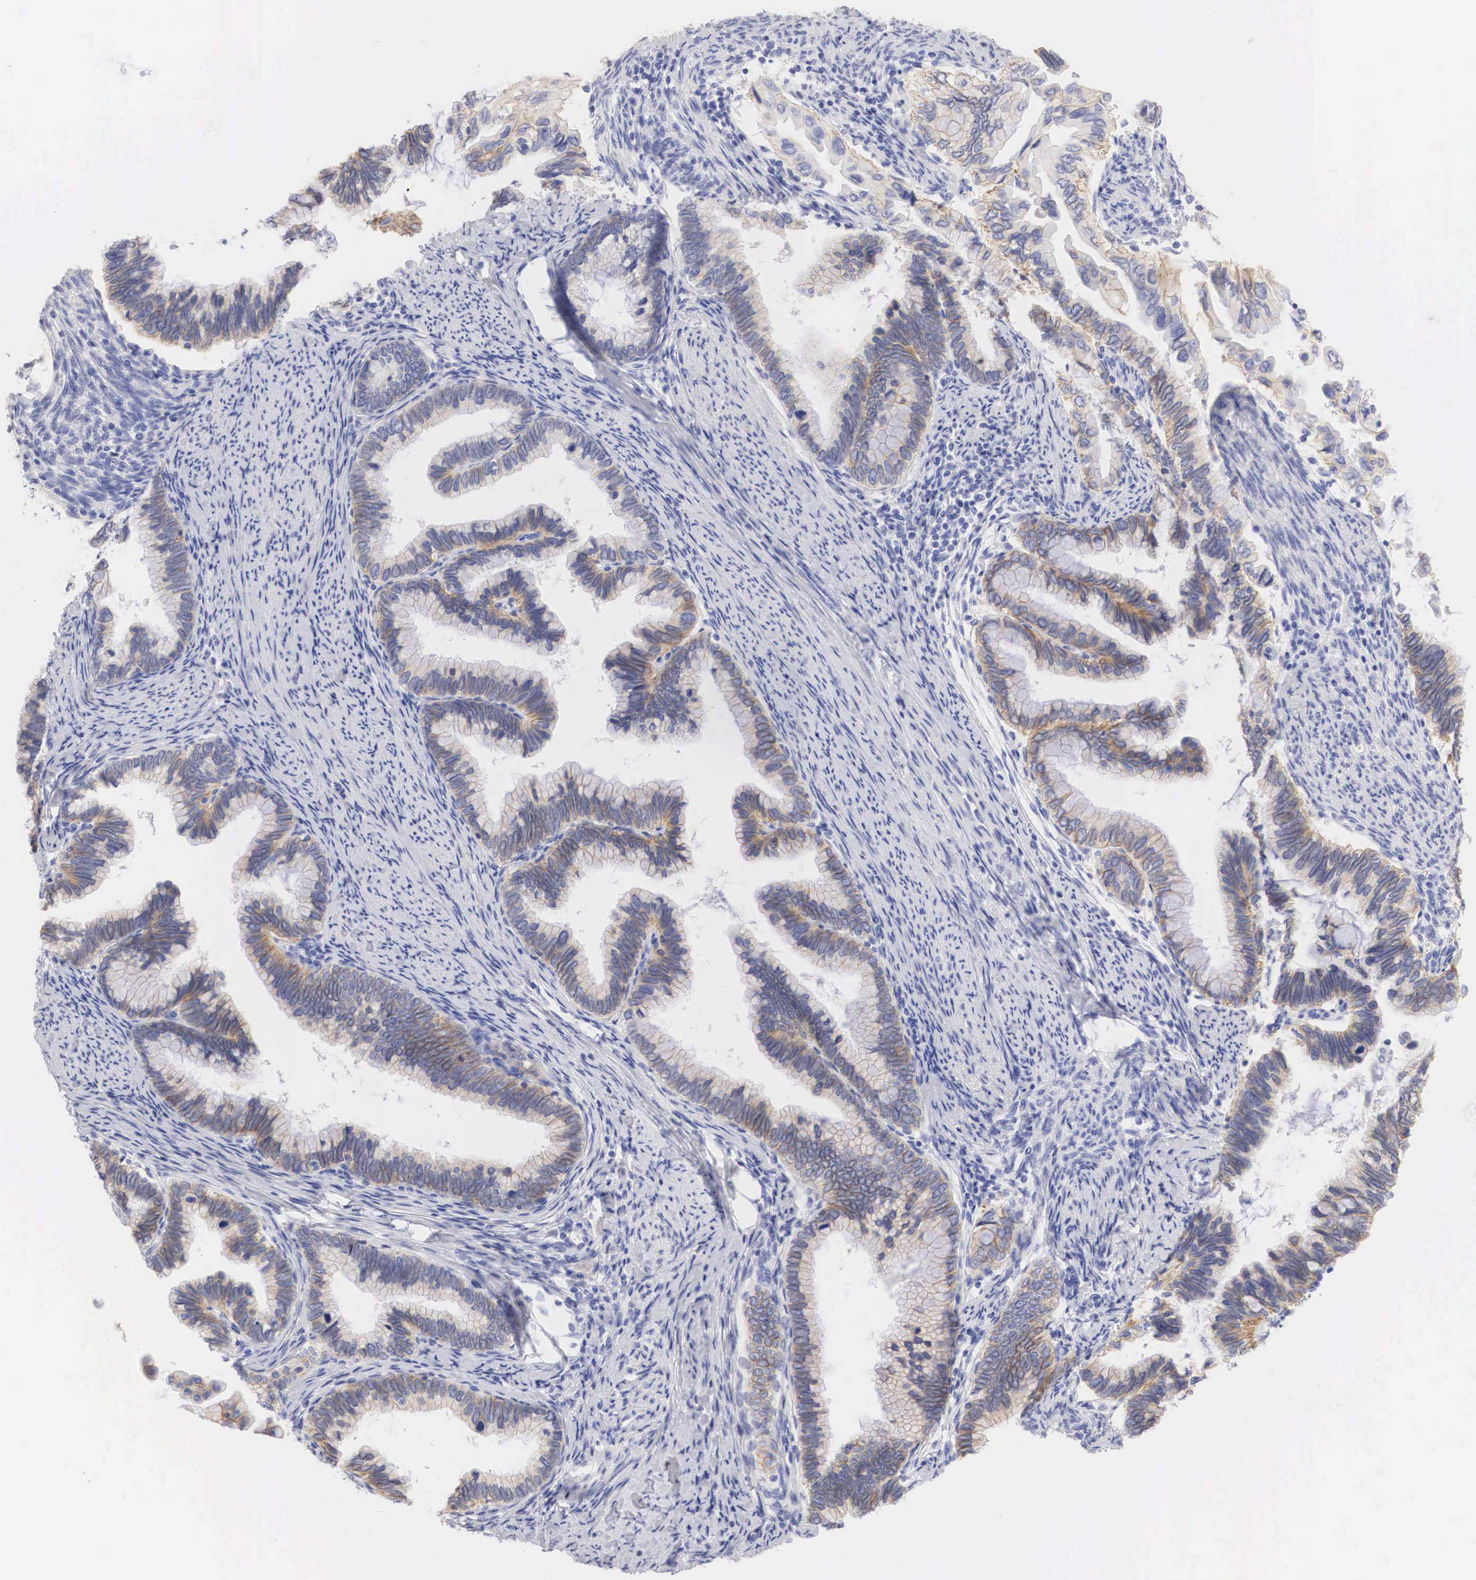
{"staining": {"intensity": "moderate", "quantity": "25%-75%", "location": "cytoplasmic/membranous"}, "tissue": "cervical cancer", "cell_type": "Tumor cells", "image_type": "cancer", "snomed": [{"axis": "morphology", "description": "Adenocarcinoma, NOS"}, {"axis": "topography", "description": "Cervix"}], "caption": "Cervical cancer (adenocarcinoma) stained with DAB IHC shows medium levels of moderate cytoplasmic/membranous positivity in approximately 25%-75% of tumor cells. Ihc stains the protein in brown and the nuclei are stained blue.", "gene": "ERBB2", "patient": {"sex": "female", "age": 49}}